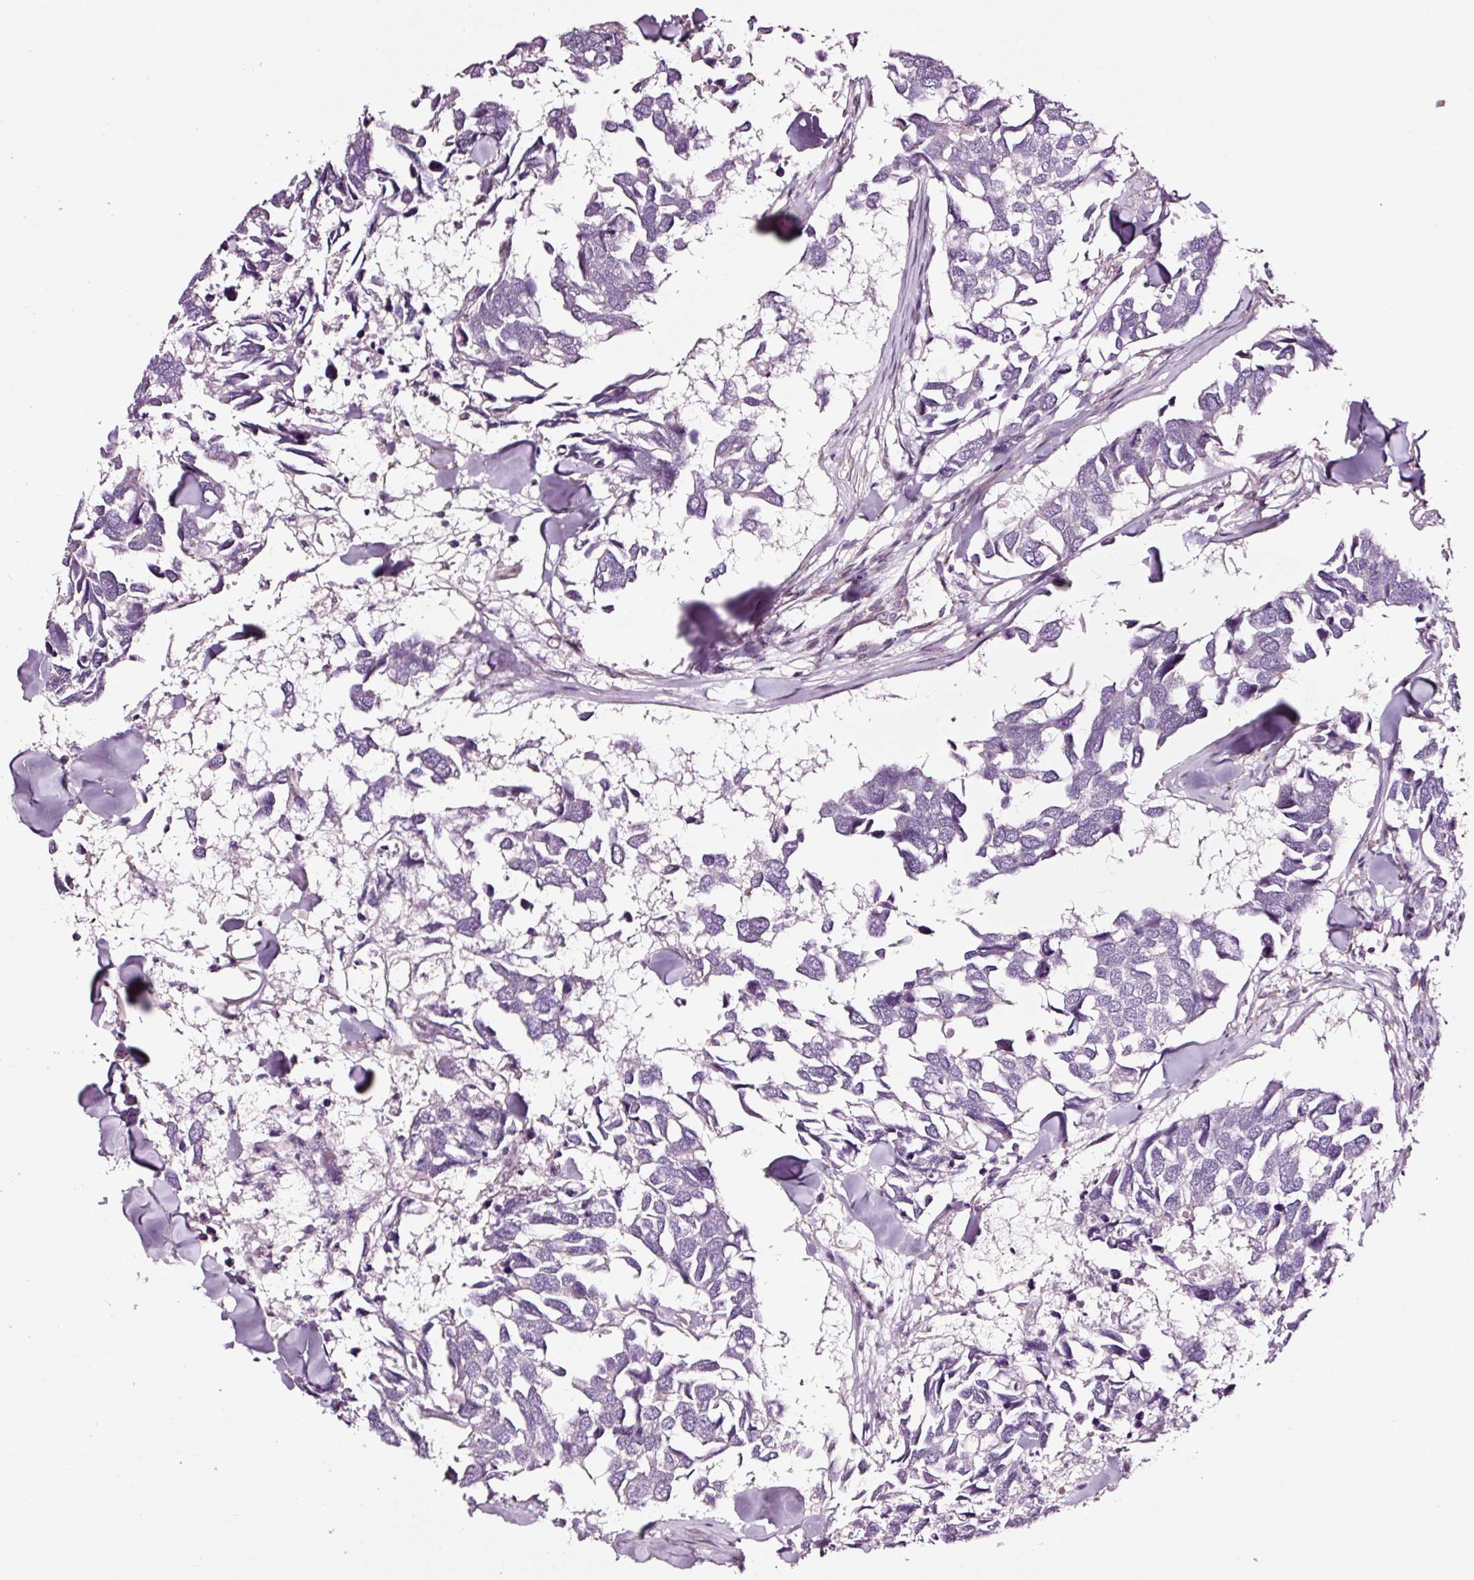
{"staining": {"intensity": "negative", "quantity": "none", "location": "none"}, "tissue": "breast cancer", "cell_type": "Tumor cells", "image_type": "cancer", "snomed": [{"axis": "morphology", "description": "Duct carcinoma"}, {"axis": "topography", "description": "Breast"}], "caption": "Tumor cells show no significant expression in breast intraductal carcinoma. The staining is performed using DAB (3,3'-diaminobenzidine) brown chromogen with nuclei counter-stained in using hematoxylin.", "gene": "ADD3", "patient": {"sex": "female", "age": 83}}